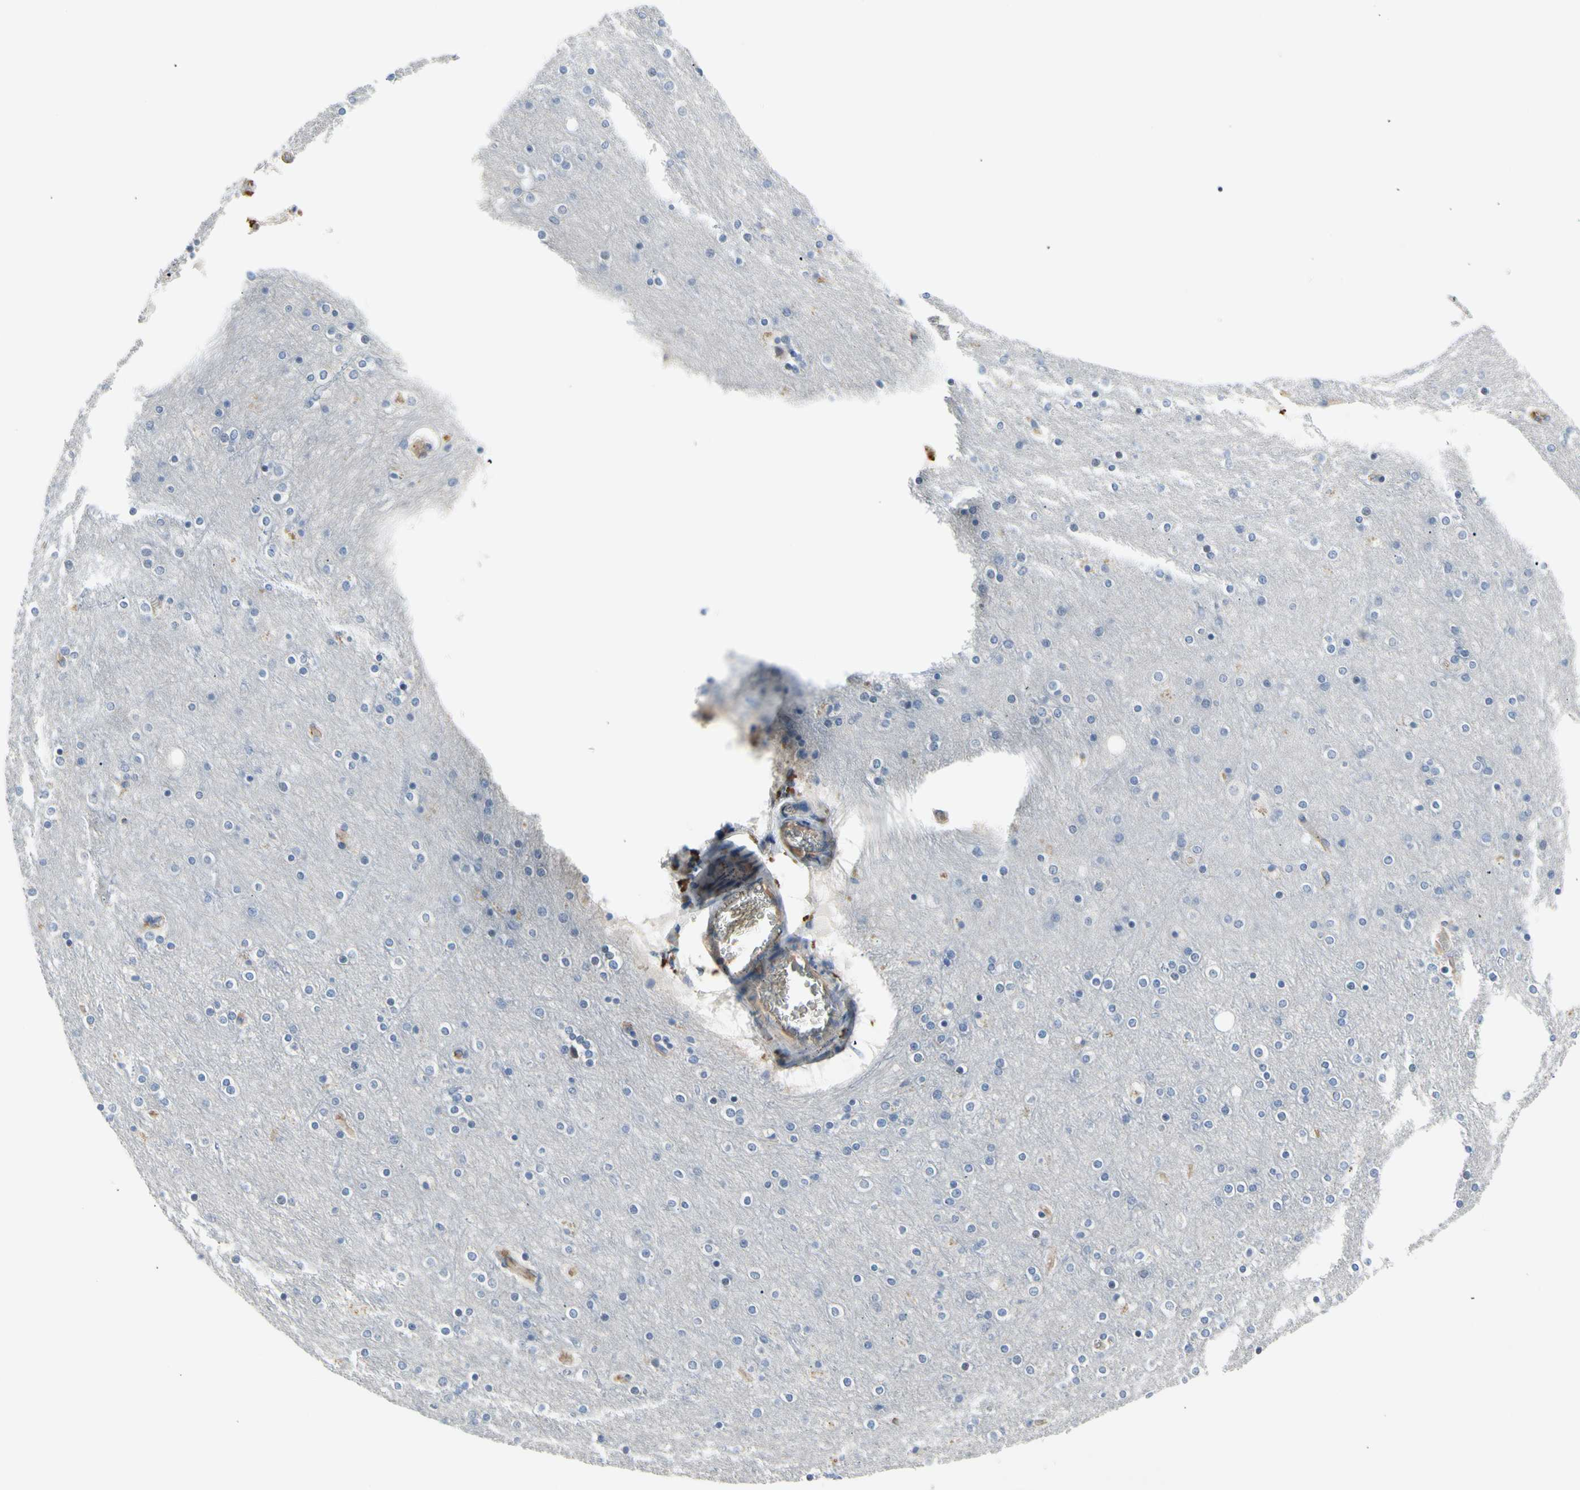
{"staining": {"intensity": "negative", "quantity": "none", "location": "none"}, "tissue": "cerebral cortex", "cell_type": "Endothelial cells", "image_type": "normal", "snomed": [{"axis": "morphology", "description": "Normal tissue, NOS"}, {"axis": "topography", "description": "Cerebral cortex"}], "caption": "An IHC histopathology image of unremarkable cerebral cortex is shown. There is no staining in endothelial cells of cerebral cortex.", "gene": "LGR6", "patient": {"sex": "female", "age": 54}}